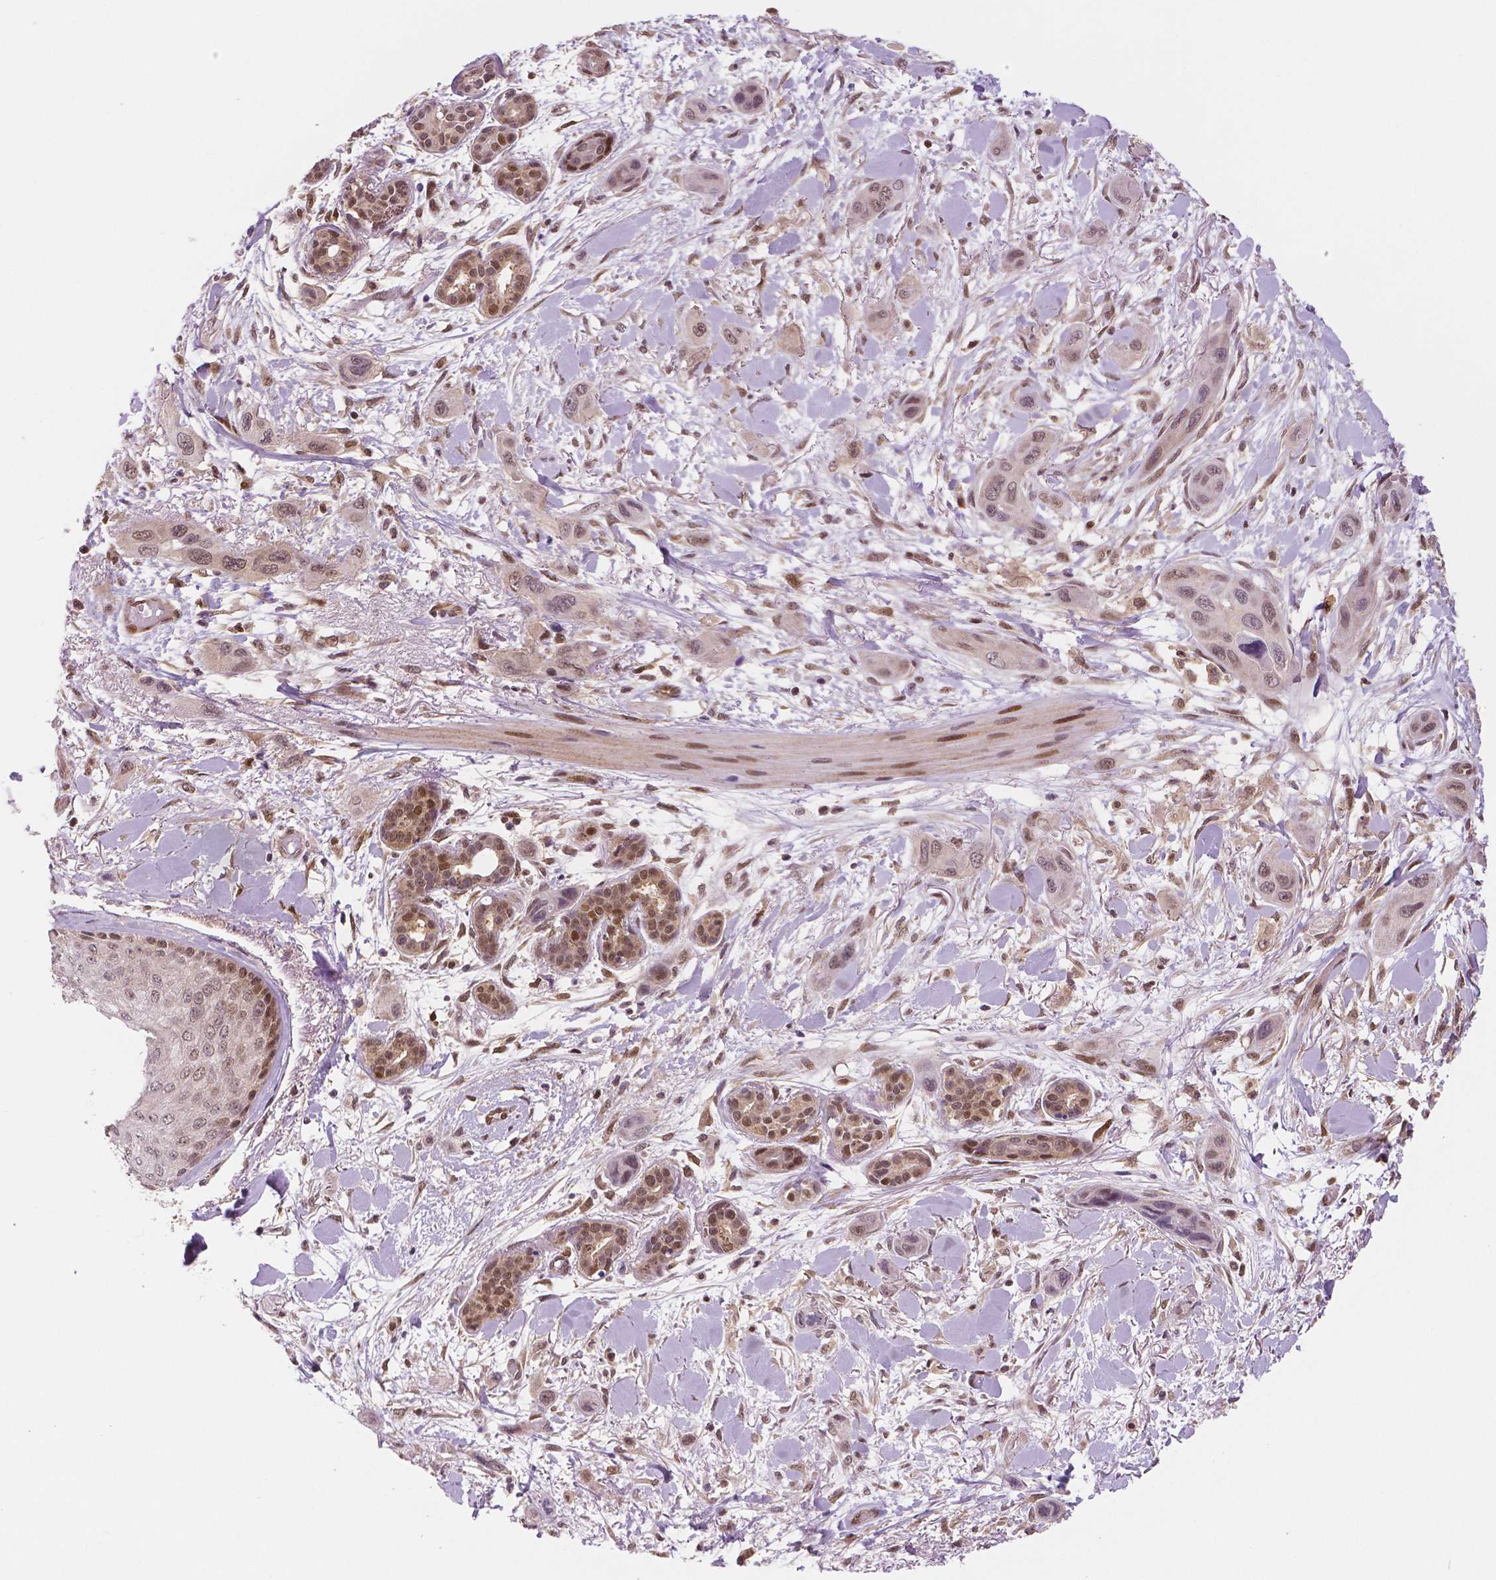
{"staining": {"intensity": "moderate", "quantity": ">75%", "location": "cytoplasmic/membranous,nuclear"}, "tissue": "skin cancer", "cell_type": "Tumor cells", "image_type": "cancer", "snomed": [{"axis": "morphology", "description": "Squamous cell carcinoma, NOS"}, {"axis": "topography", "description": "Skin"}], "caption": "A histopathology image of human skin squamous cell carcinoma stained for a protein reveals moderate cytoplasmic/membranous and nuclear brown staining in tumor cells.", "gene": "STAT3", "patient": {"sex": "male", "age": 79}}